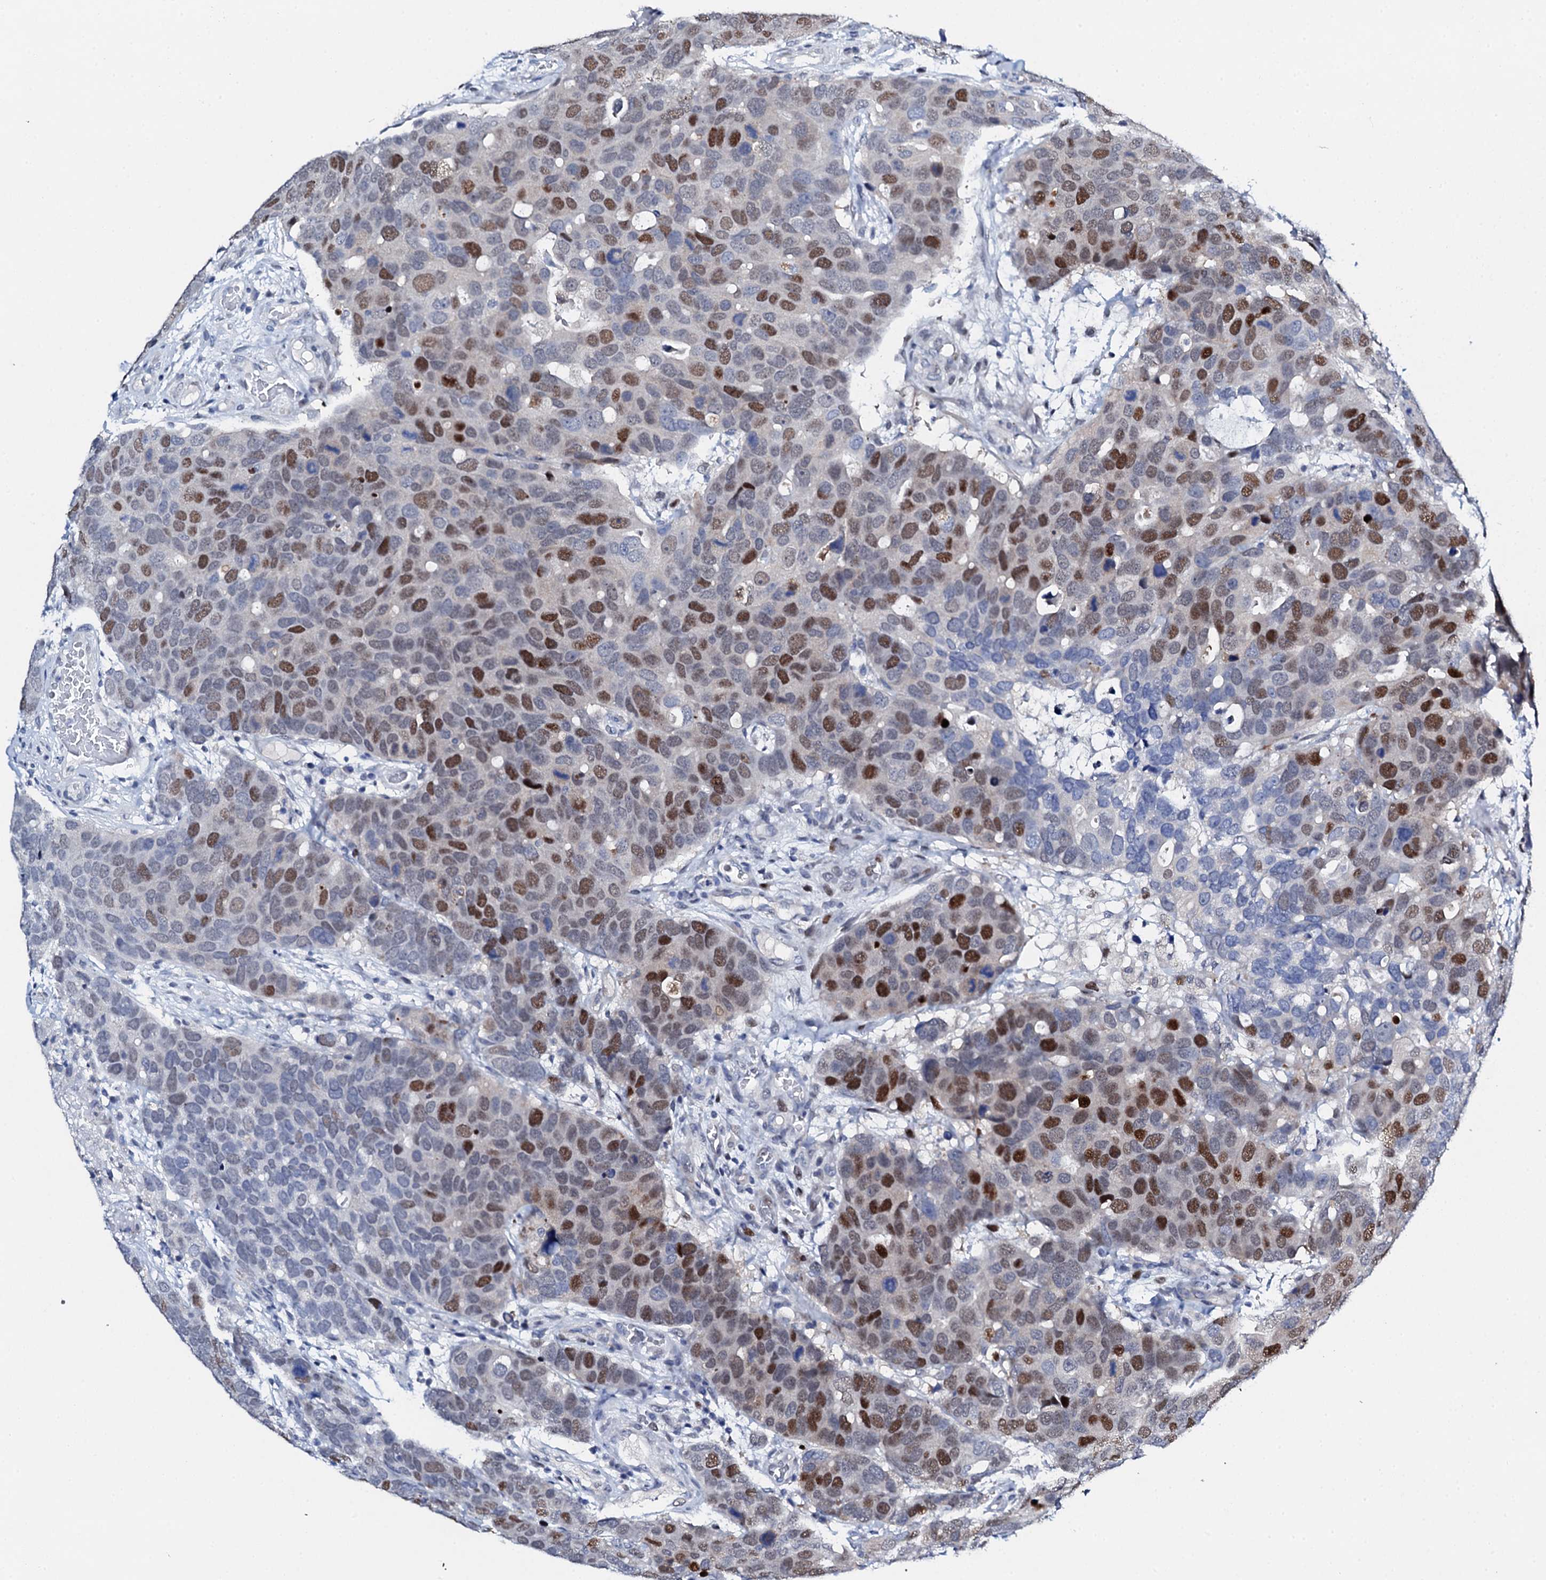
{"staining": {"intensity": "strong", "quantity": "25%-75%", "location": "nuclear"}, "tissue": "breast cancer", "cell_type": "Tumor cells", "image_type": "cancer", "snomed": [{"axis": "morphology", "description": "Duct carcinoma"}, {"axis": "topography", "description": "Breast"}], "caption": "IHC photomicrograph of human breast invasive ductal carcinoma stained for a protein (brown), which shows high levels of strong nuclear staining in about 25%-75% of tumor cells.", "gene": "NUDT13", "patient": {"sex": "female", "age": 83}}